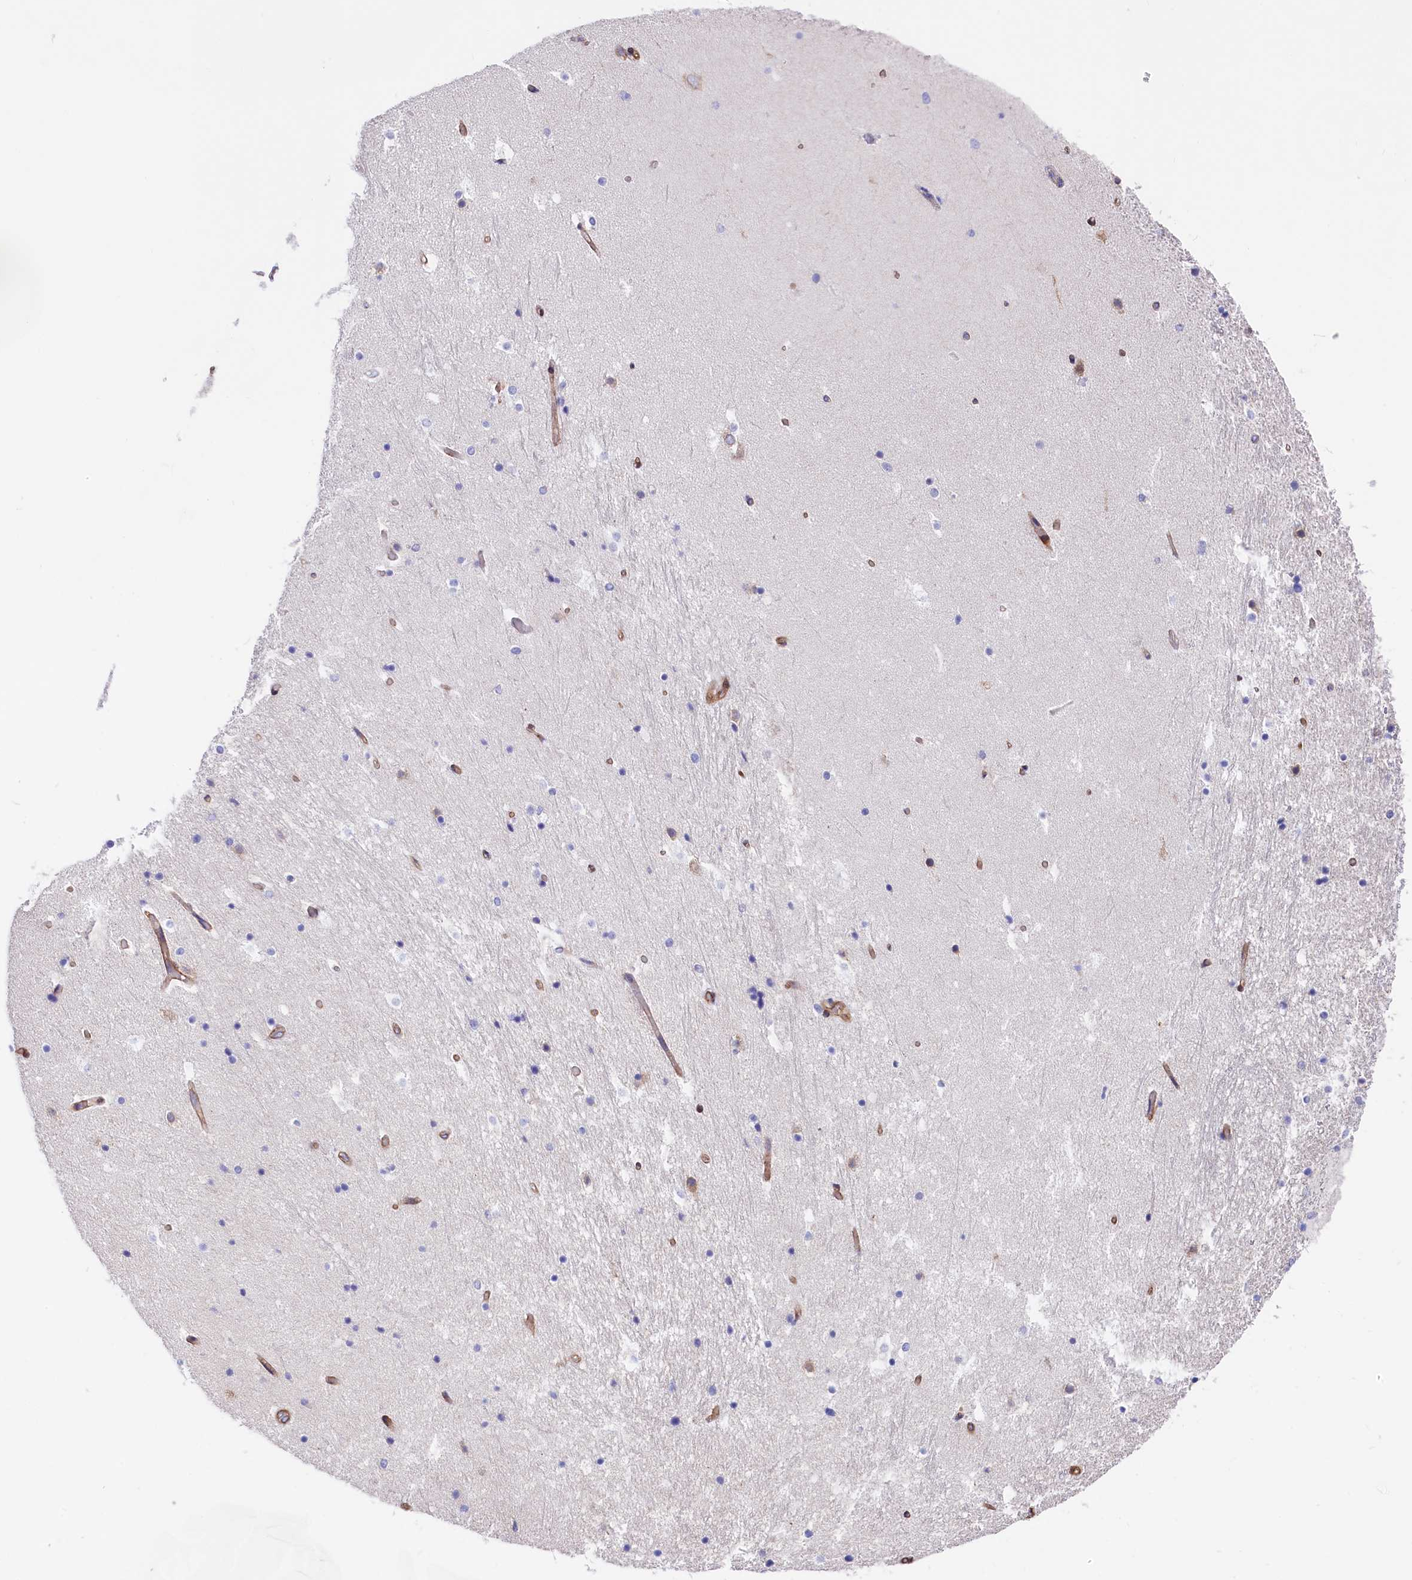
{"staining": {"intensity": "negative", "quantity": "none", "location": "none"}, "tissue": "hippocampus", "cell_type": "Glial cells", "image_type": "normal", "snomed": [{"axis": "morphology", "description": "Normal tissue, NOS"}, {"axis": "topography", "description": "Hippocampus"}], "caption": "Glial cells are negative for brown protein staining in benign hippocampus. (Stains: DAB immunohistochemistry with hematoxylin counter stain, Microscopy: brightfield microscopy at high magnification).", "gene": "TNKS1BP1", "patient": {"sex": "female", "age": 52}}